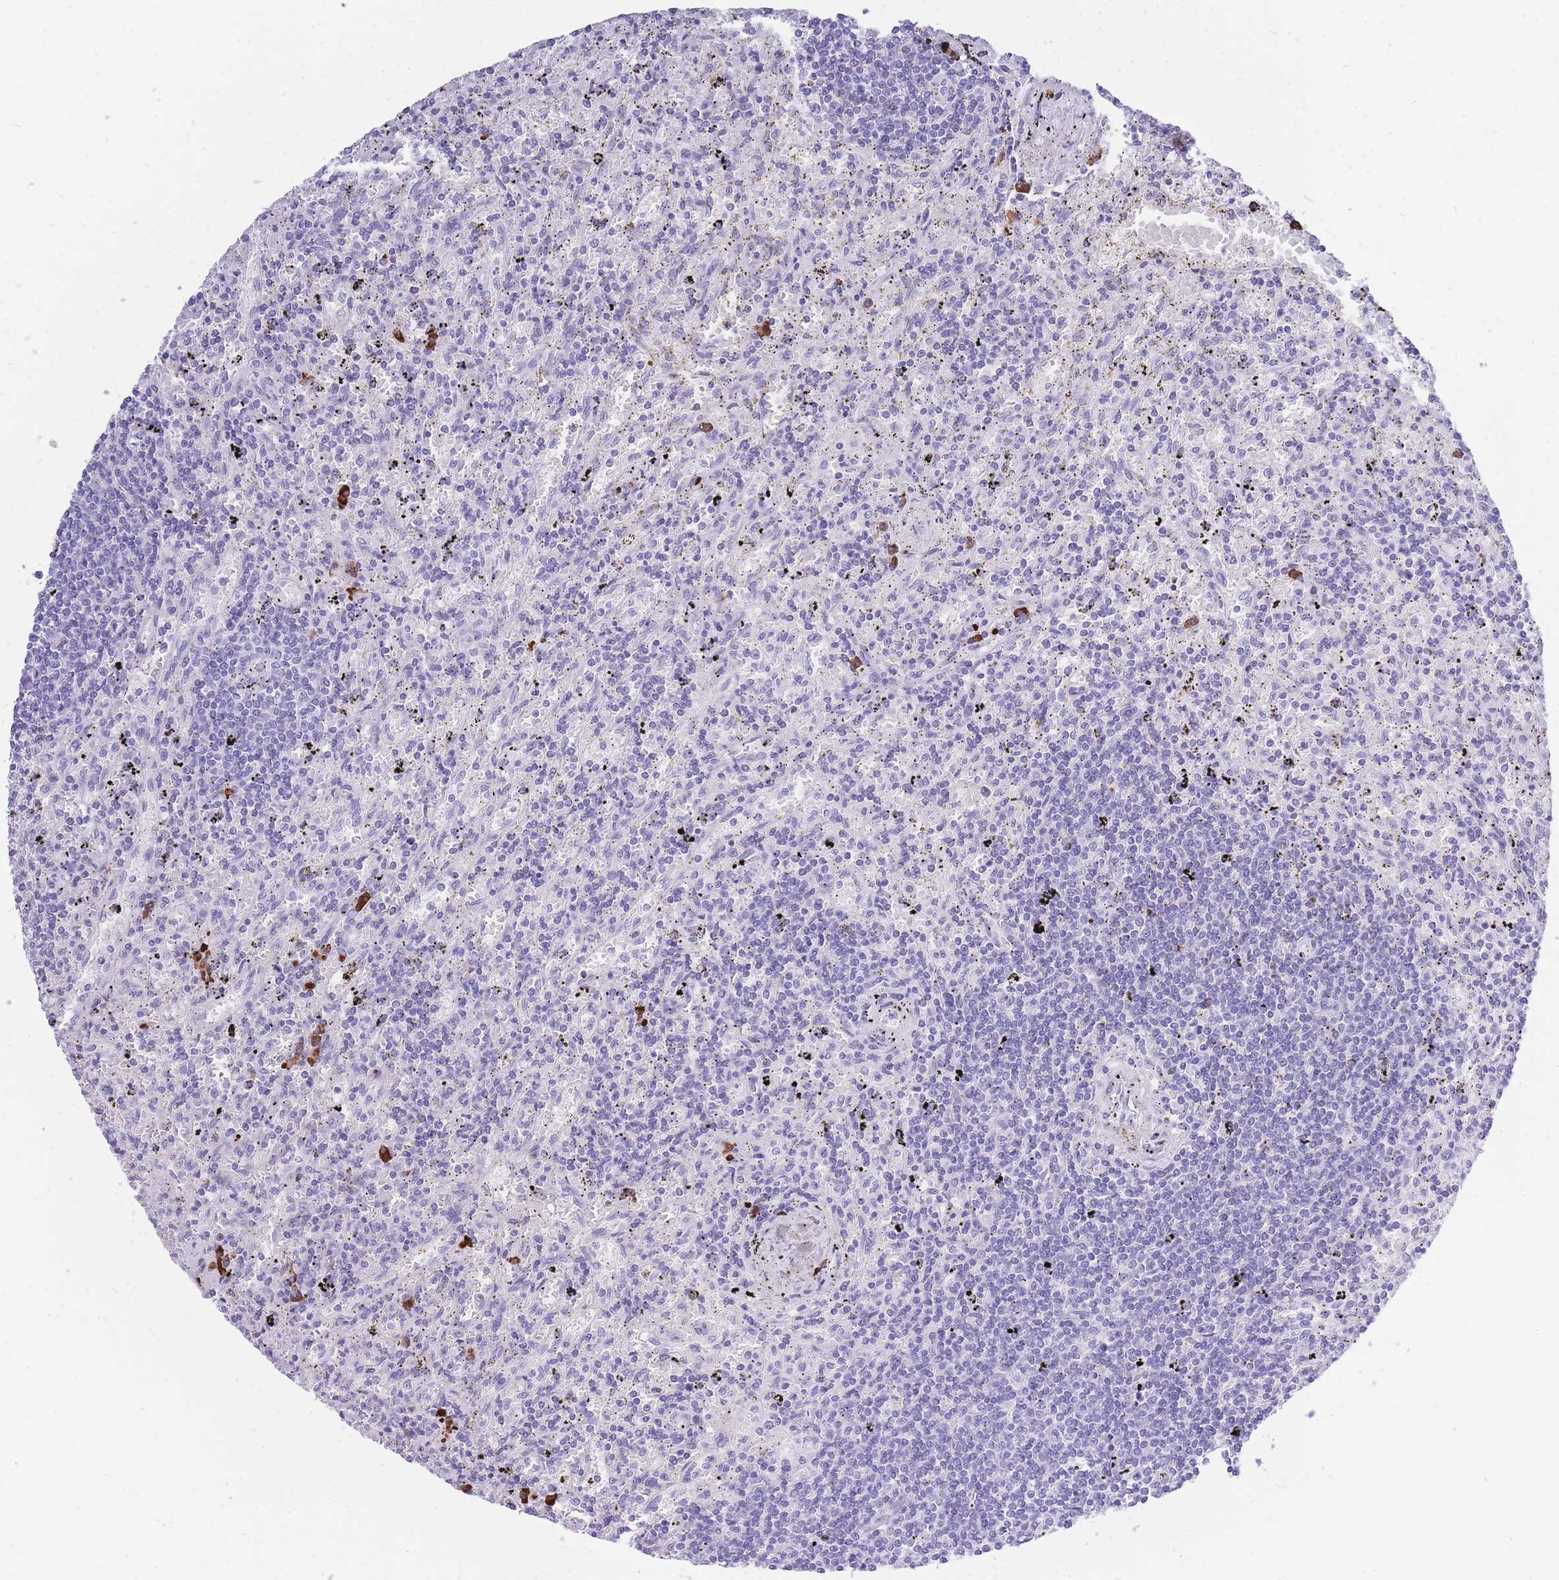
{"staining": {"intensity": "negative", "quantity": "none", "location": "none"}, "tissue": "lymphoma", "cell_type": "Tumor cells", "image_type": "cancer", "snomed": [{"axis": "morphology", "description": "Malignant lymphoma, non-Hodgkin's type, Low grade"}, {"axis": "topography", "description": "Spleen"}], "caption": "IHC micrograph of human malignant lymphoma, non-Hodgkin's type (low-grade) stained for a protein (brown), which displays no staining in tumor cells.", "gene": "ZFP62", "patient": {"sex": "male", "age": 76}}